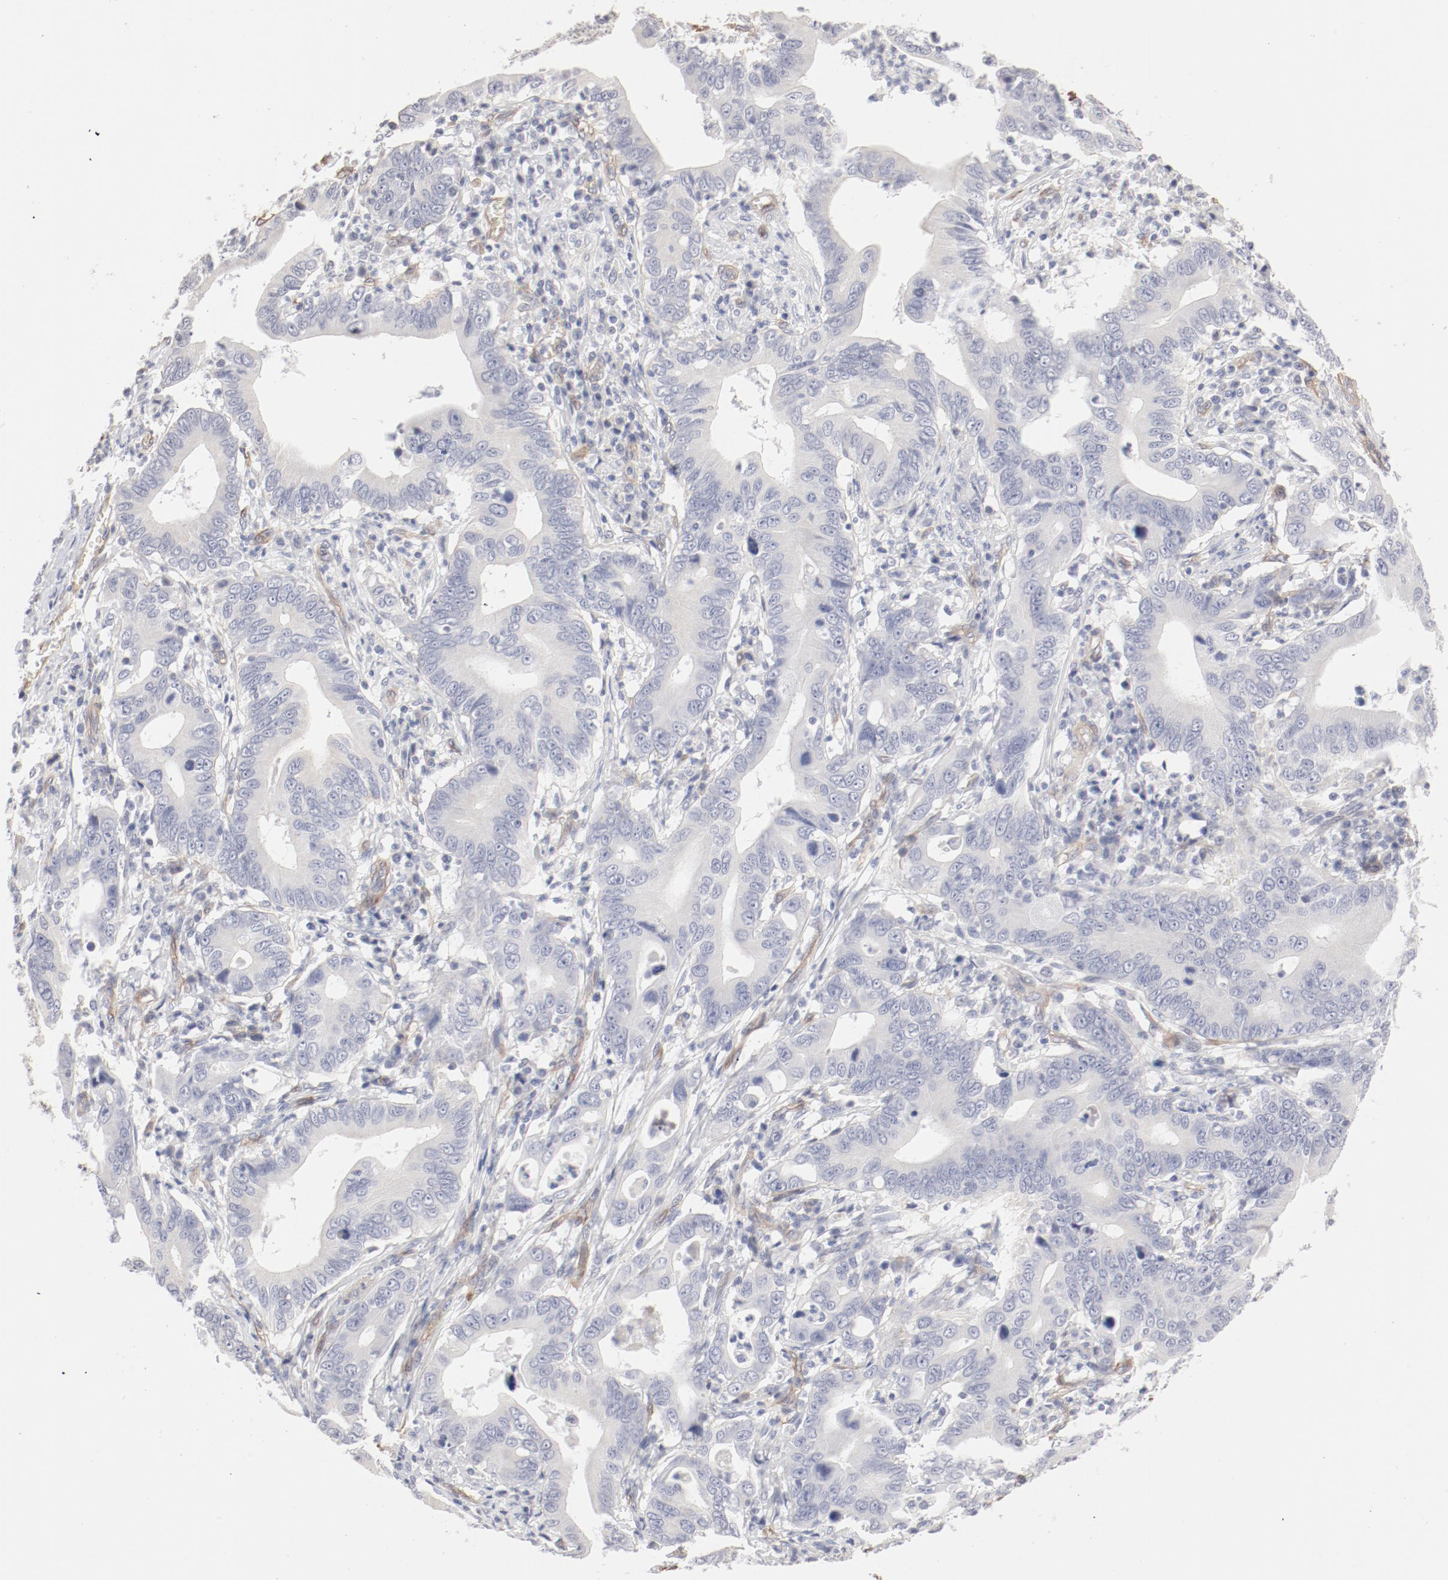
{"staining": {"intensity": "negative", "quantity": "none", "location": "none"}, "tissue": "stomach cancer", "cell_type": "Tumor cells", "image_type": "cancer", "snomed": [{"axis": "morphology", "description": "Adenocarcinoma, NOS"}, {"axis": "topography", "description": "Stomach, upper"}], "caption": "A micrograph of adenocarcinoma (stomach) stained for a protein reveals no brown staining in tumor cells.", "gene": "MAGED4", "patient": {"sex": "male", "age": 63}}